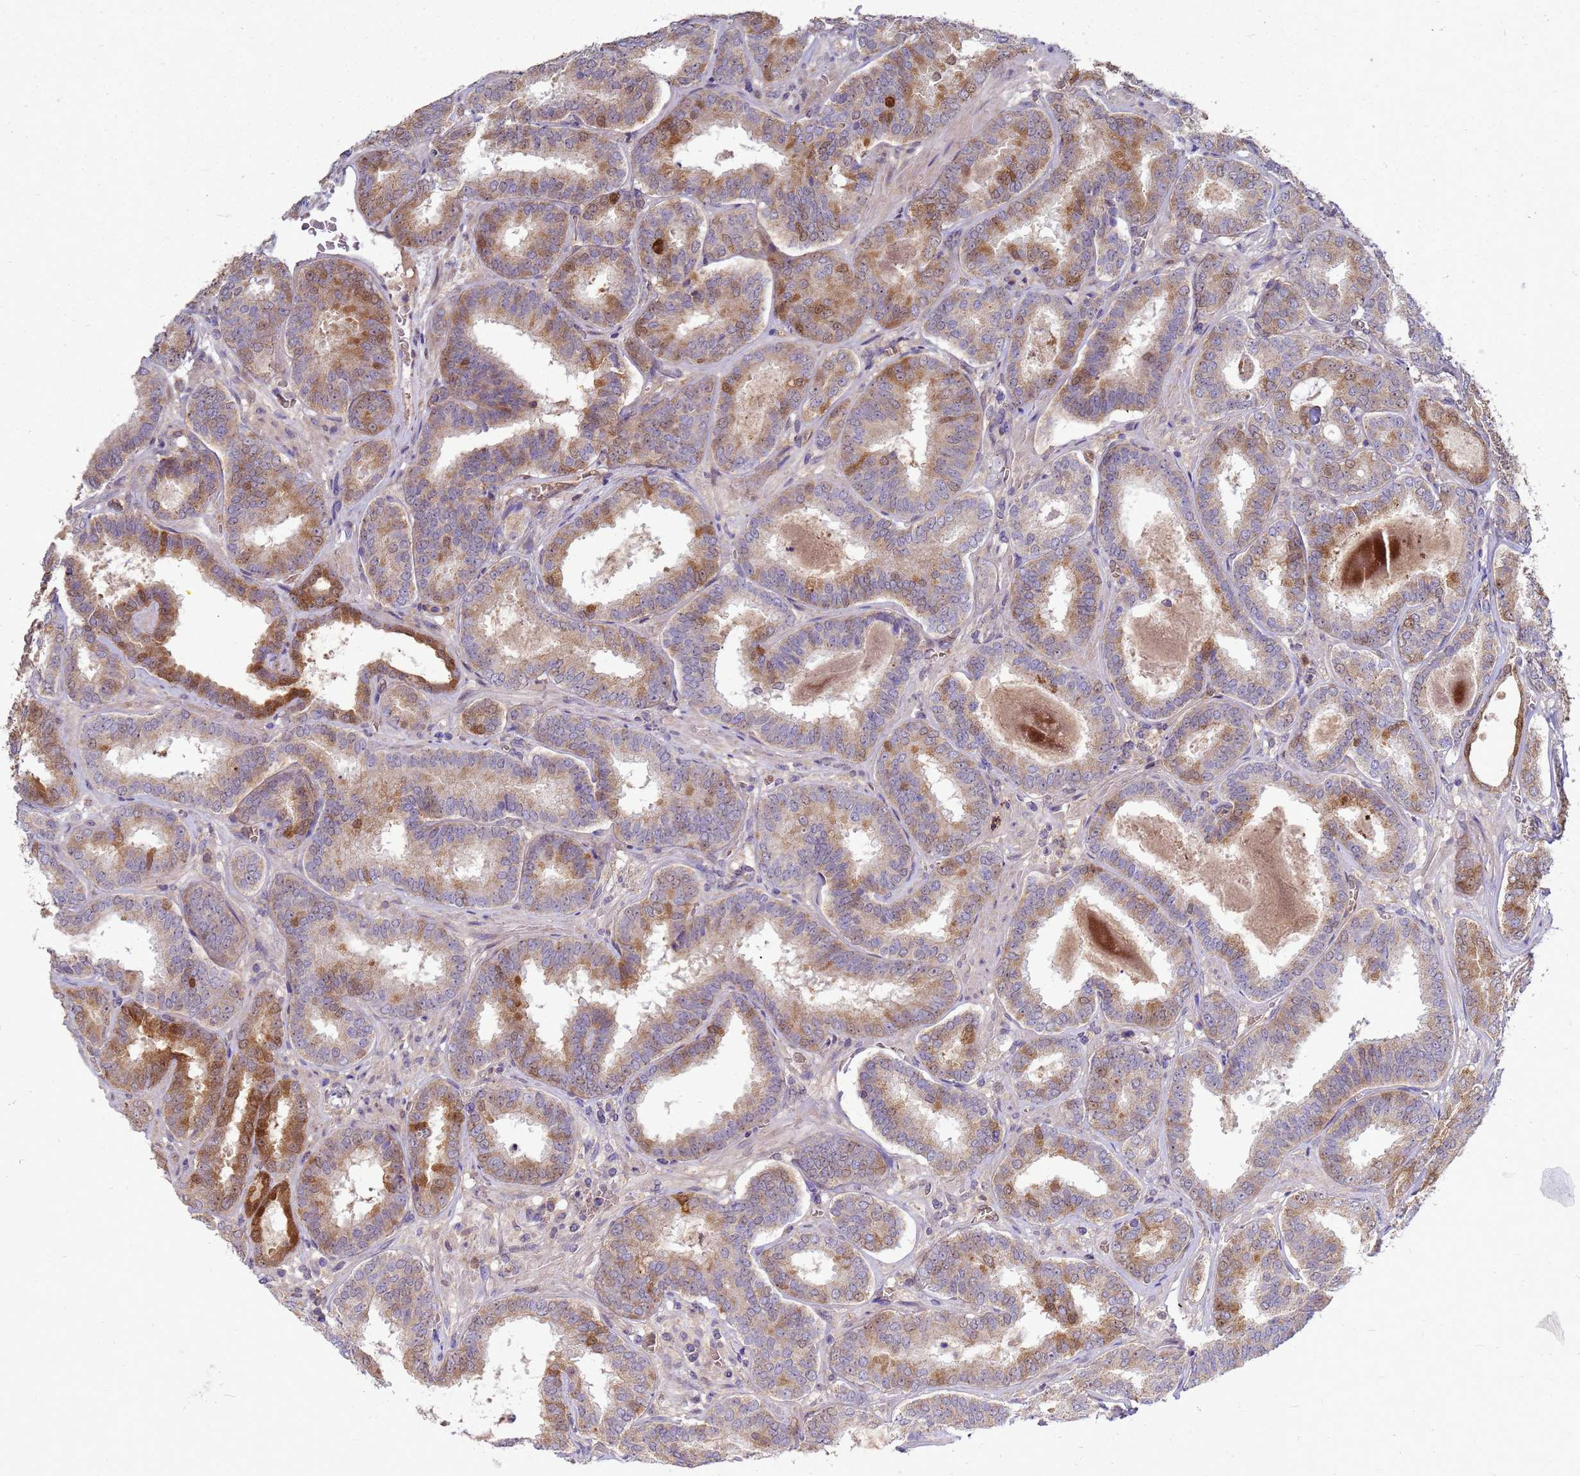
{"staining": {"intensity": "strong", "quantity": "25%-75%", "location": "cytoplasmic/membranous"}, "tissue": "prostate cancer", "cell_type": "Tumor cells", "image_type": "cancer", "snomed": [{"axis": "morphology", "description": "Adenocarcinoma, High grade"}, {"axis": "topography", "description": "Prostate"}], "caption": "A brown stain highlights strong cytoplasmic/membranous staining of a protein in human prostate cancer tumor cells. (Brightfield microscopy of DAB IHC at high magnification).", "gene": "EIF4EBP3", "patient": {"sex": "male", "age": 72}}